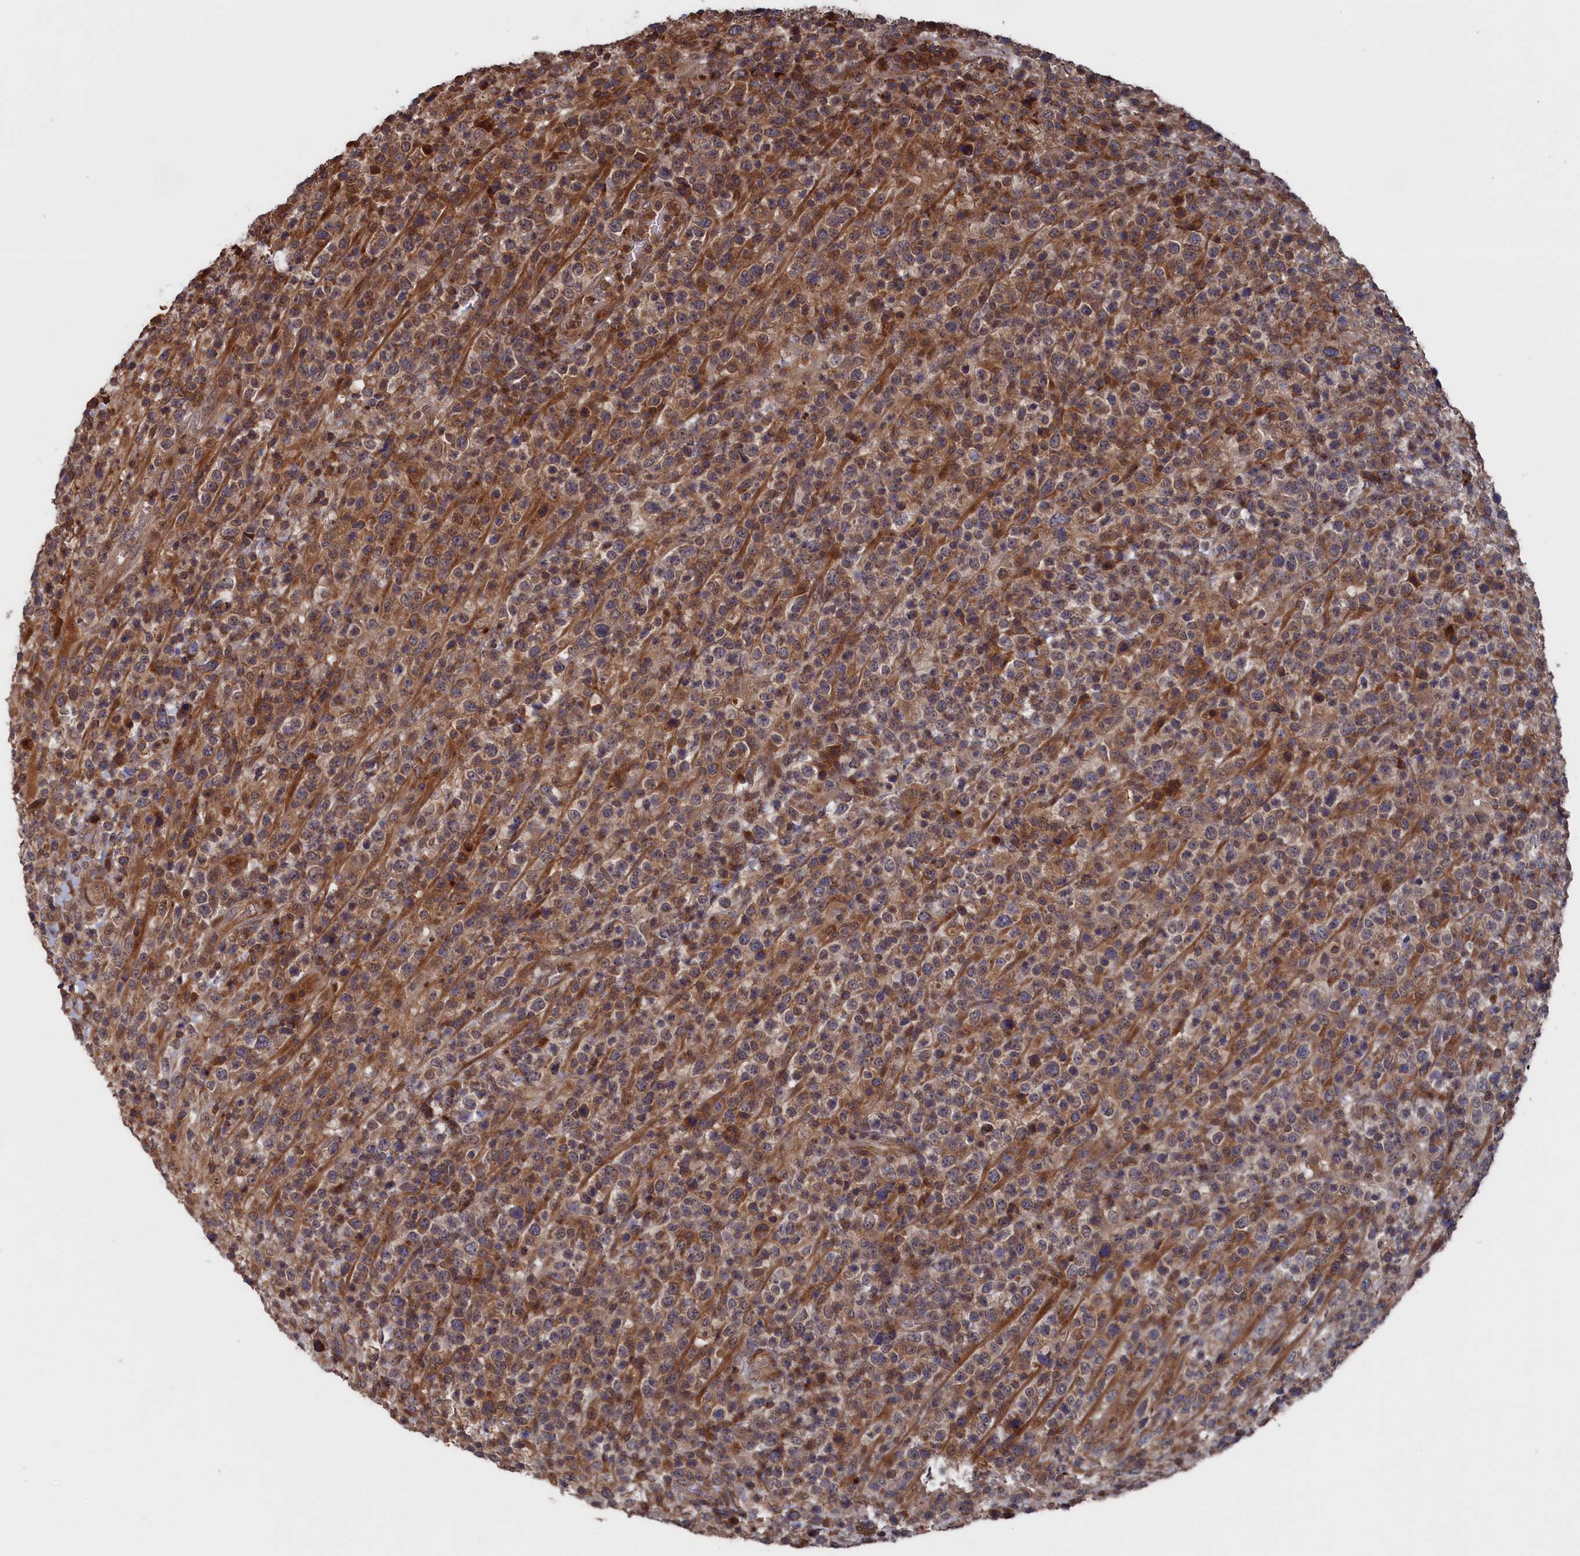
{"staining": {"intensity": "moderate", "quantity": "<25%", "location": "cytoplasmic/membranous"}, "tissue": "lymphoma", "cell_type": "Tumor cells", "image_type": "cancer", "snomed": [{"axis": "morphology", "description": "Malignant lymphoma, non-Hodgkin's type, High grade"}, {"axis": "topography", "description": "Colon"}], "caption": "Immunohistochemistry (IHC) of high-grade malignant lymphoma, non-Hodgkin's type shows low levels of moderate cytoplasmic/membranous positivity in approximately <25% of tumor cells.", "gene": "PLA2G15", "patient": {"sex": "female", "age": 53}}